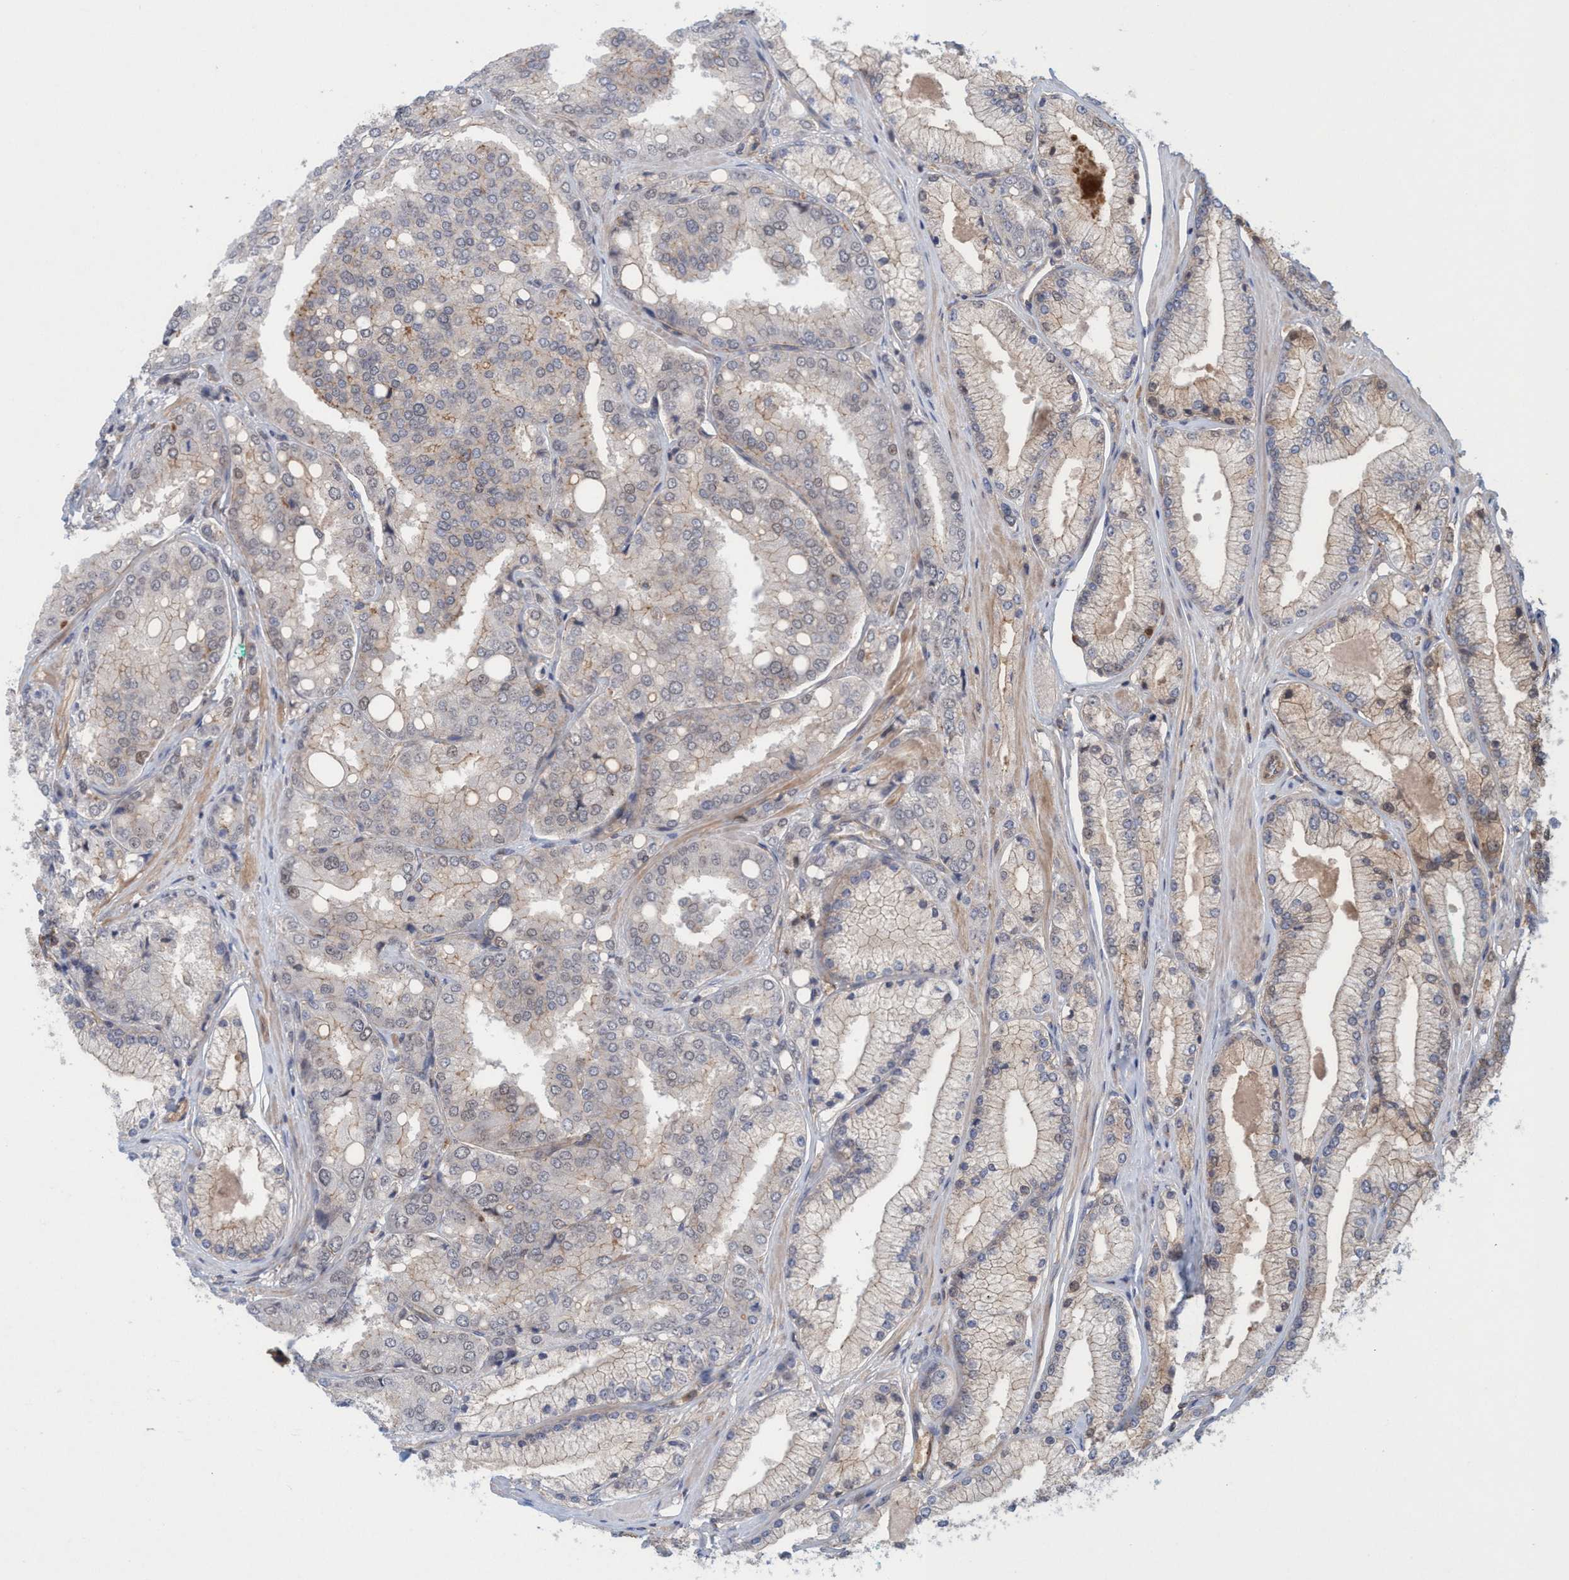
{"staining": {"intensity": "negative", "quantity": "none", "location": "none"}, "tissue": "prostate cancer", "cell_type": "Tumor cells", "image_type": "cancer", "snomed": [{"axis": "morphology", "description": "Adenocarcinoma, High grade"}, {"axis": "topography", "description": "Prostate"}], "caption": "Protein analysis of adenocarcinoma (high-grade) (prostate) shows no significant expression in tumor cells.", "gene": "SPECC1", "patient": {"sex": "male", "age": 50}}